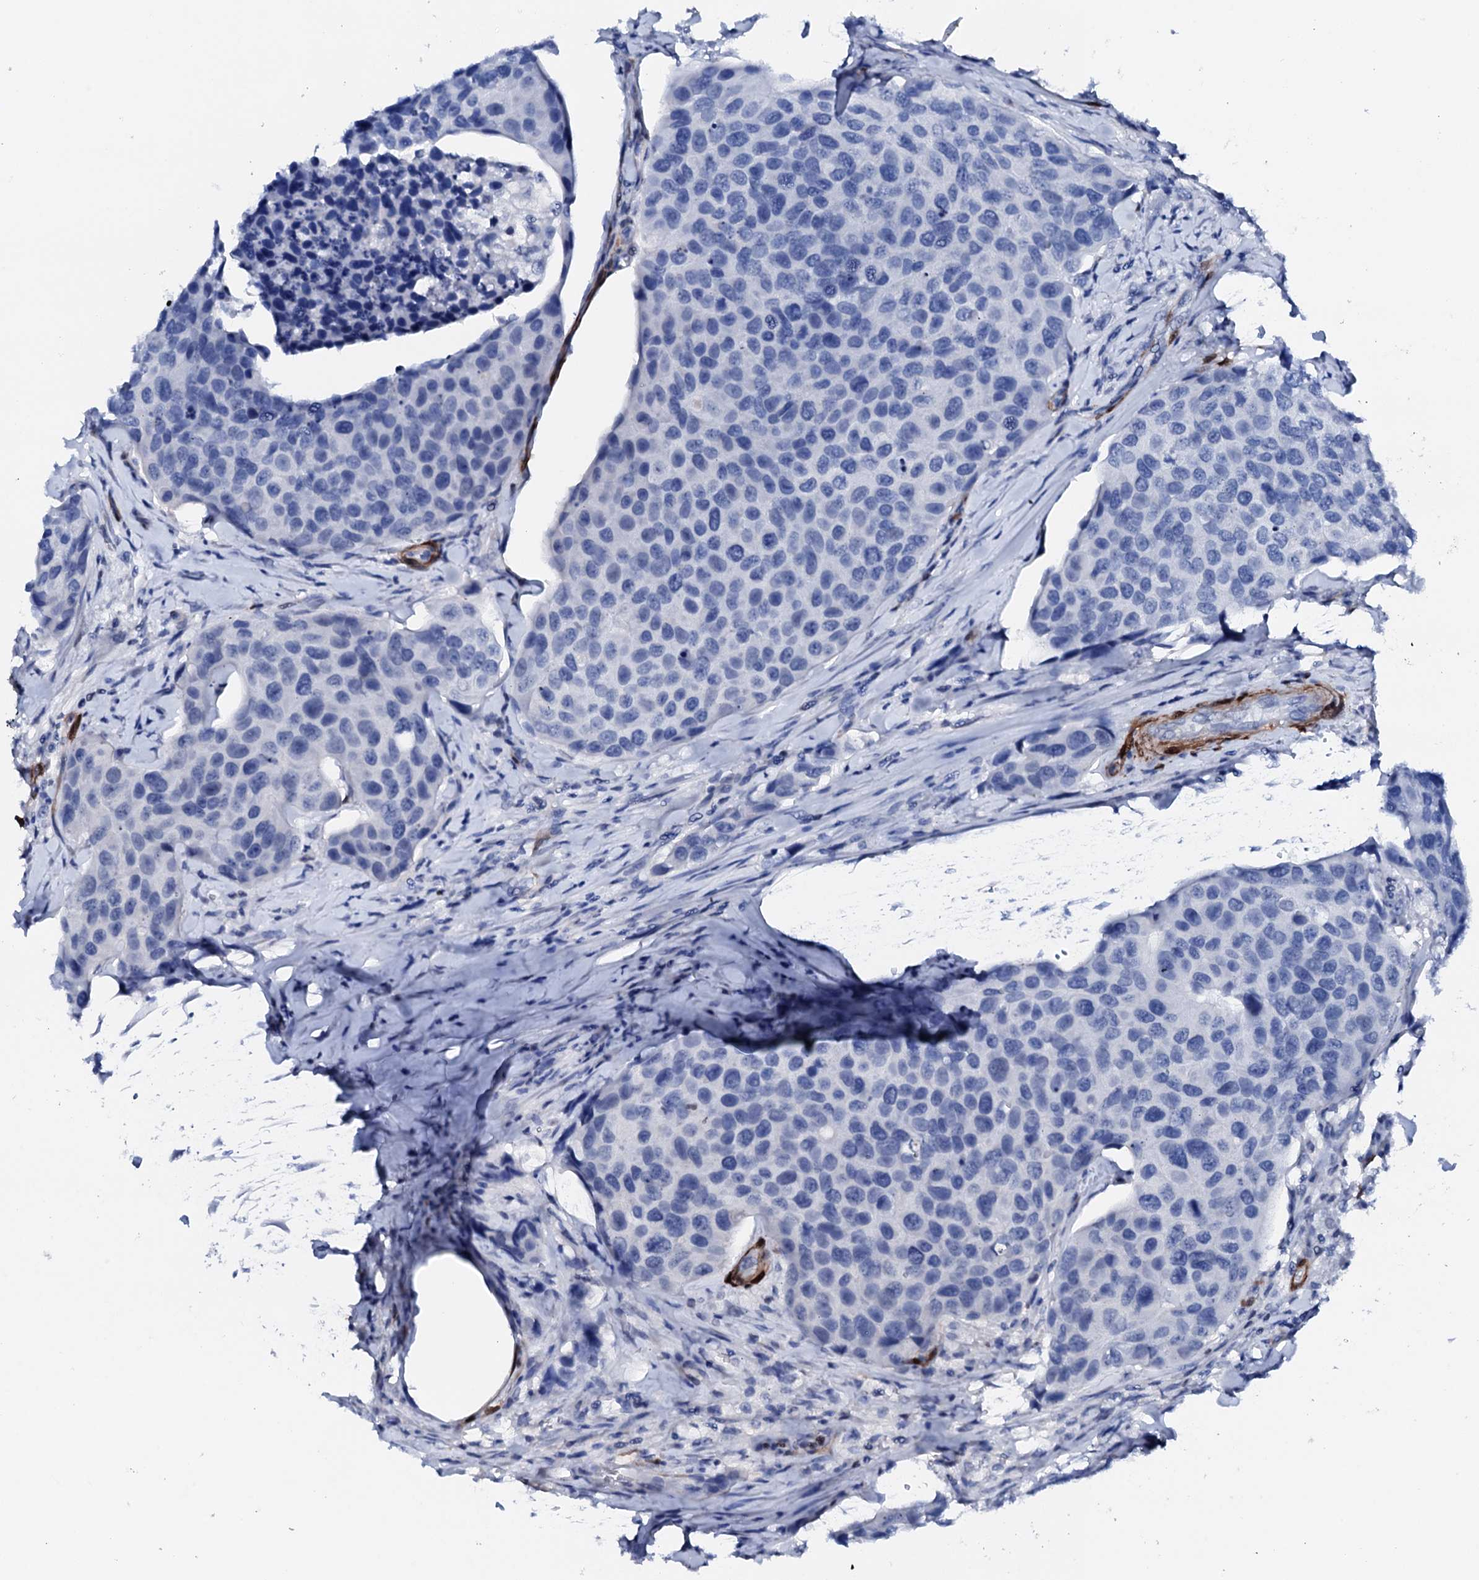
{"staining": {"intensity": "negative", "quantity": "none", "location": "none"}, "tissue": "urothelial cancer", "cell_type": "Tumor cells", "image_type": "cancer", "snomed": [{"axis": "morphology", "description": "Urothelial carcinoma, High grade"}, {"axis": "topography", "description": "Urinary bladder"}], "caption": "Protein analysis of urothelial carcinoma (high-grade) reveals no significant staining in tumor cells.", "gene": "NRIP2", "patient": {"sex": "male", "age": 74}}